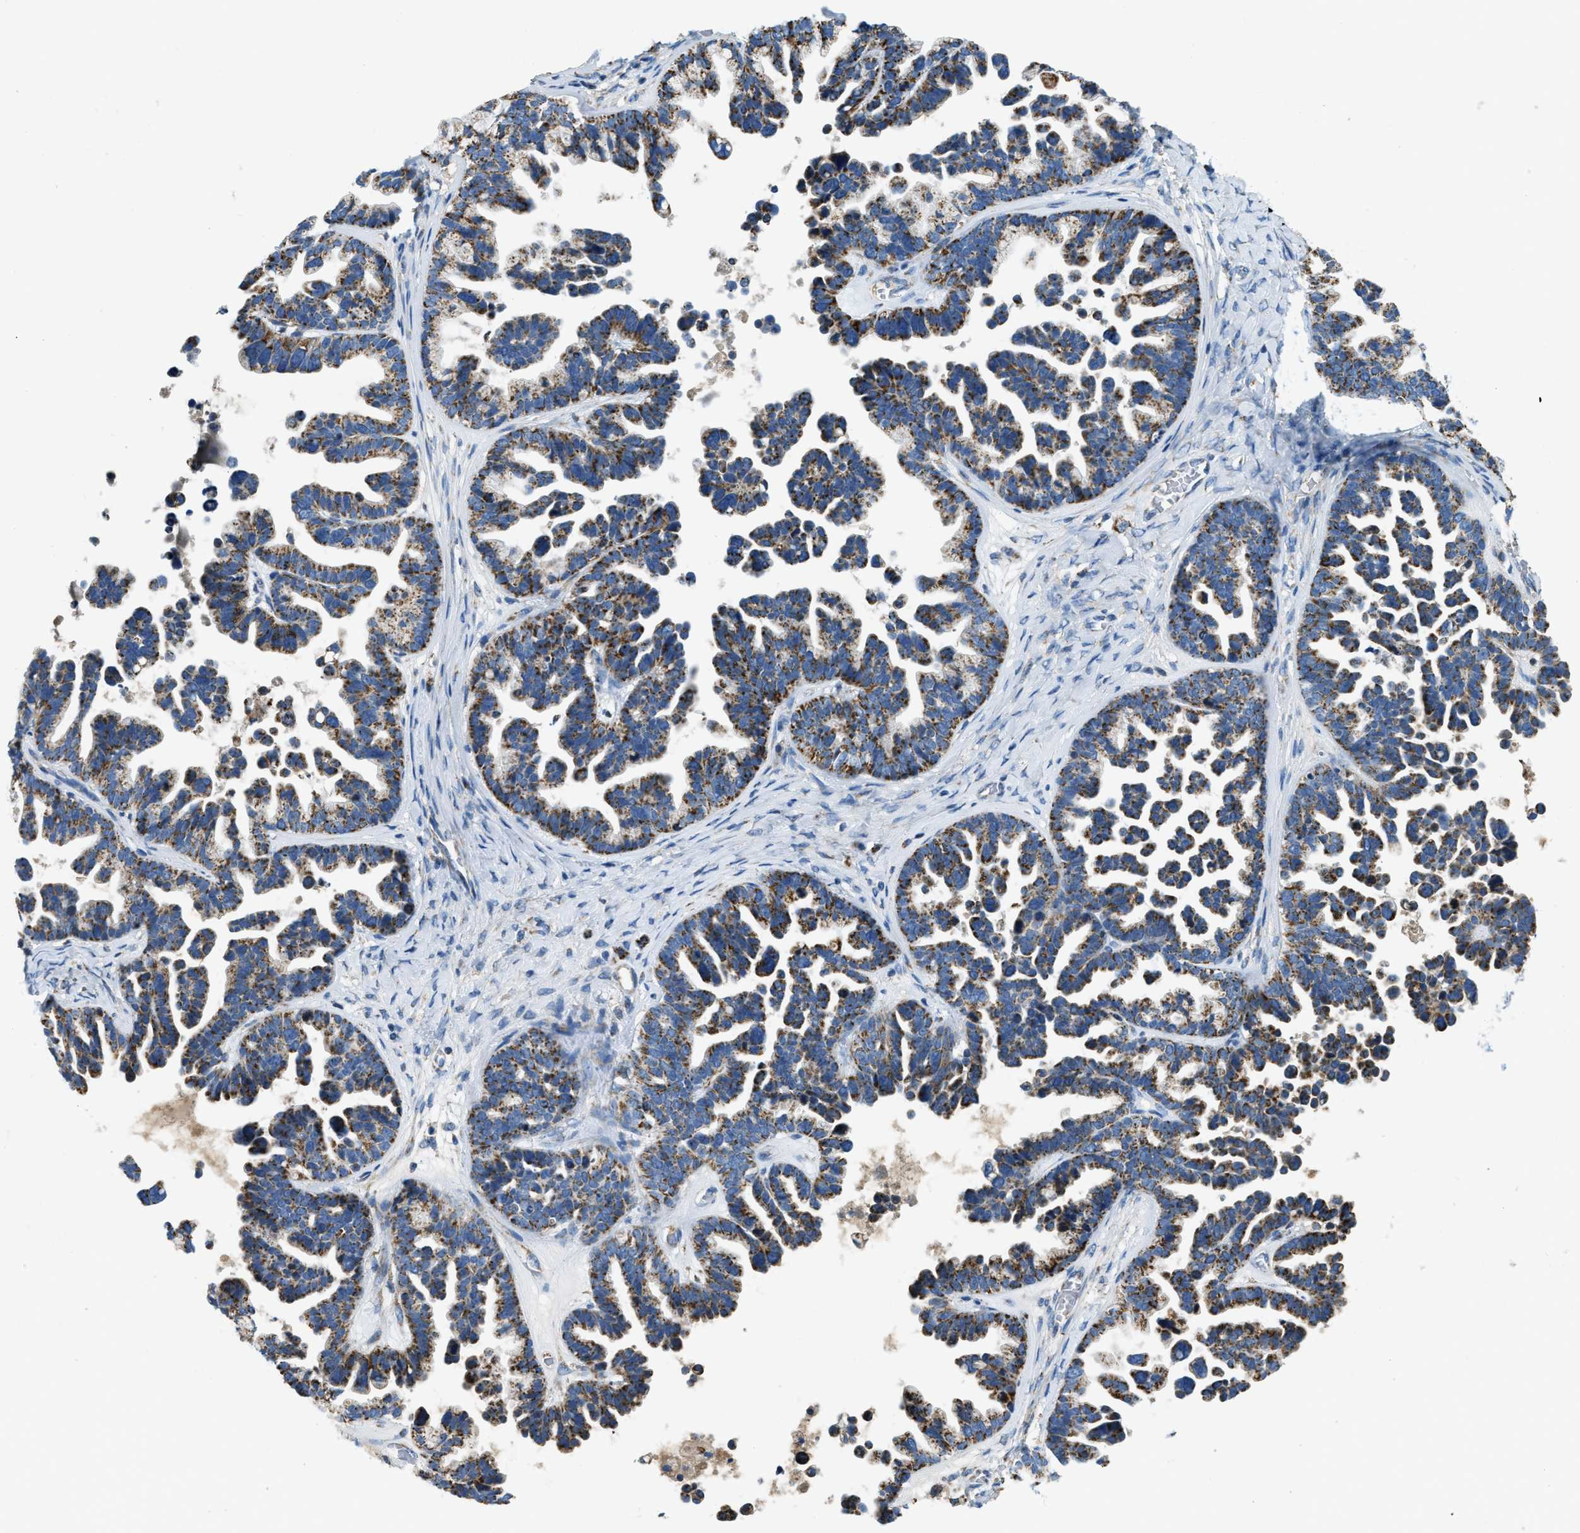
{"staining": {"intensity": "moderate", "quantity": ">75%", "location": "cytoplasmic/membranous"}, "tissue": "ovarian cancer", "cell_type": "Tumor cells", "image_type": "cancer", "snomed": [{"axis": "morphology", "description": "Cystadenocarcinoma, serous, NOS"}, {"axis": "topography", "description": "Ovary"}], "caption": "There is medium levels of moderate cytoplasmic/membranous positivity in tumor cells of serous cystadenocarcinoma (ovarian), as demonstrated by immunohistochemical staining (brown color).", "gene": "ACADVL", "patient": {"sex": "female", "age": 56}}